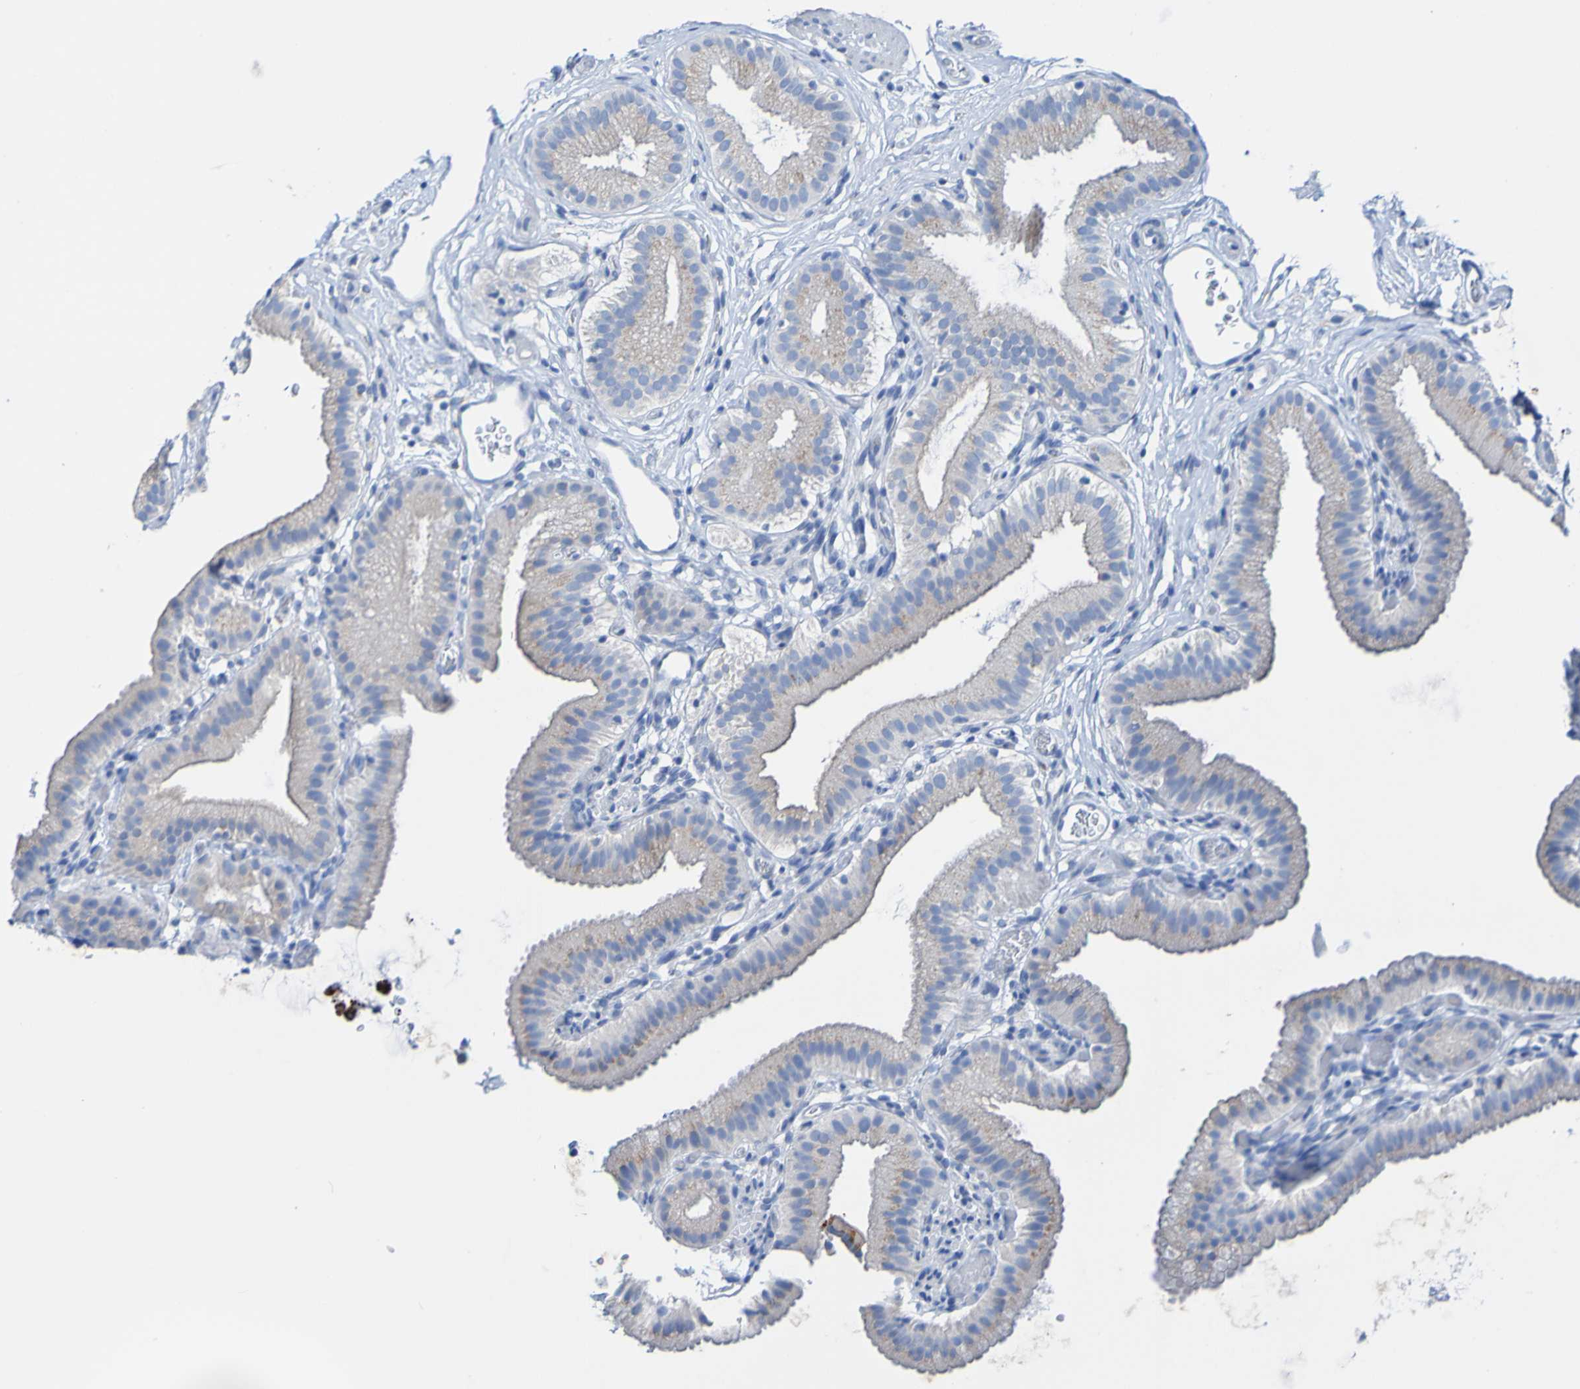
{"staining": {"intensity": "weak", "quantity": "<25%", "location": "cytoplasmic/membranous"}, "tissue": "gallbladder", "cell_type": "Glandular cells", "image_type": "normal", "snomed": [{"axis": "morphology", "description": "Normal tissue, NOS"}, {"axis": "topography", "description": "Gallbladder"}], "caption": "Immunohistochemical staining of benign gallbladder demonstrates no significant positivity in glandular cells. Brightfield microscopy of IHC stained with DAB (3,3'-diaminobenzidine) (brown) and hematoxylin (blue), captured at high magnification.", "gene": "ACMSD", "patient": {"sex": "male", "age": 54}}